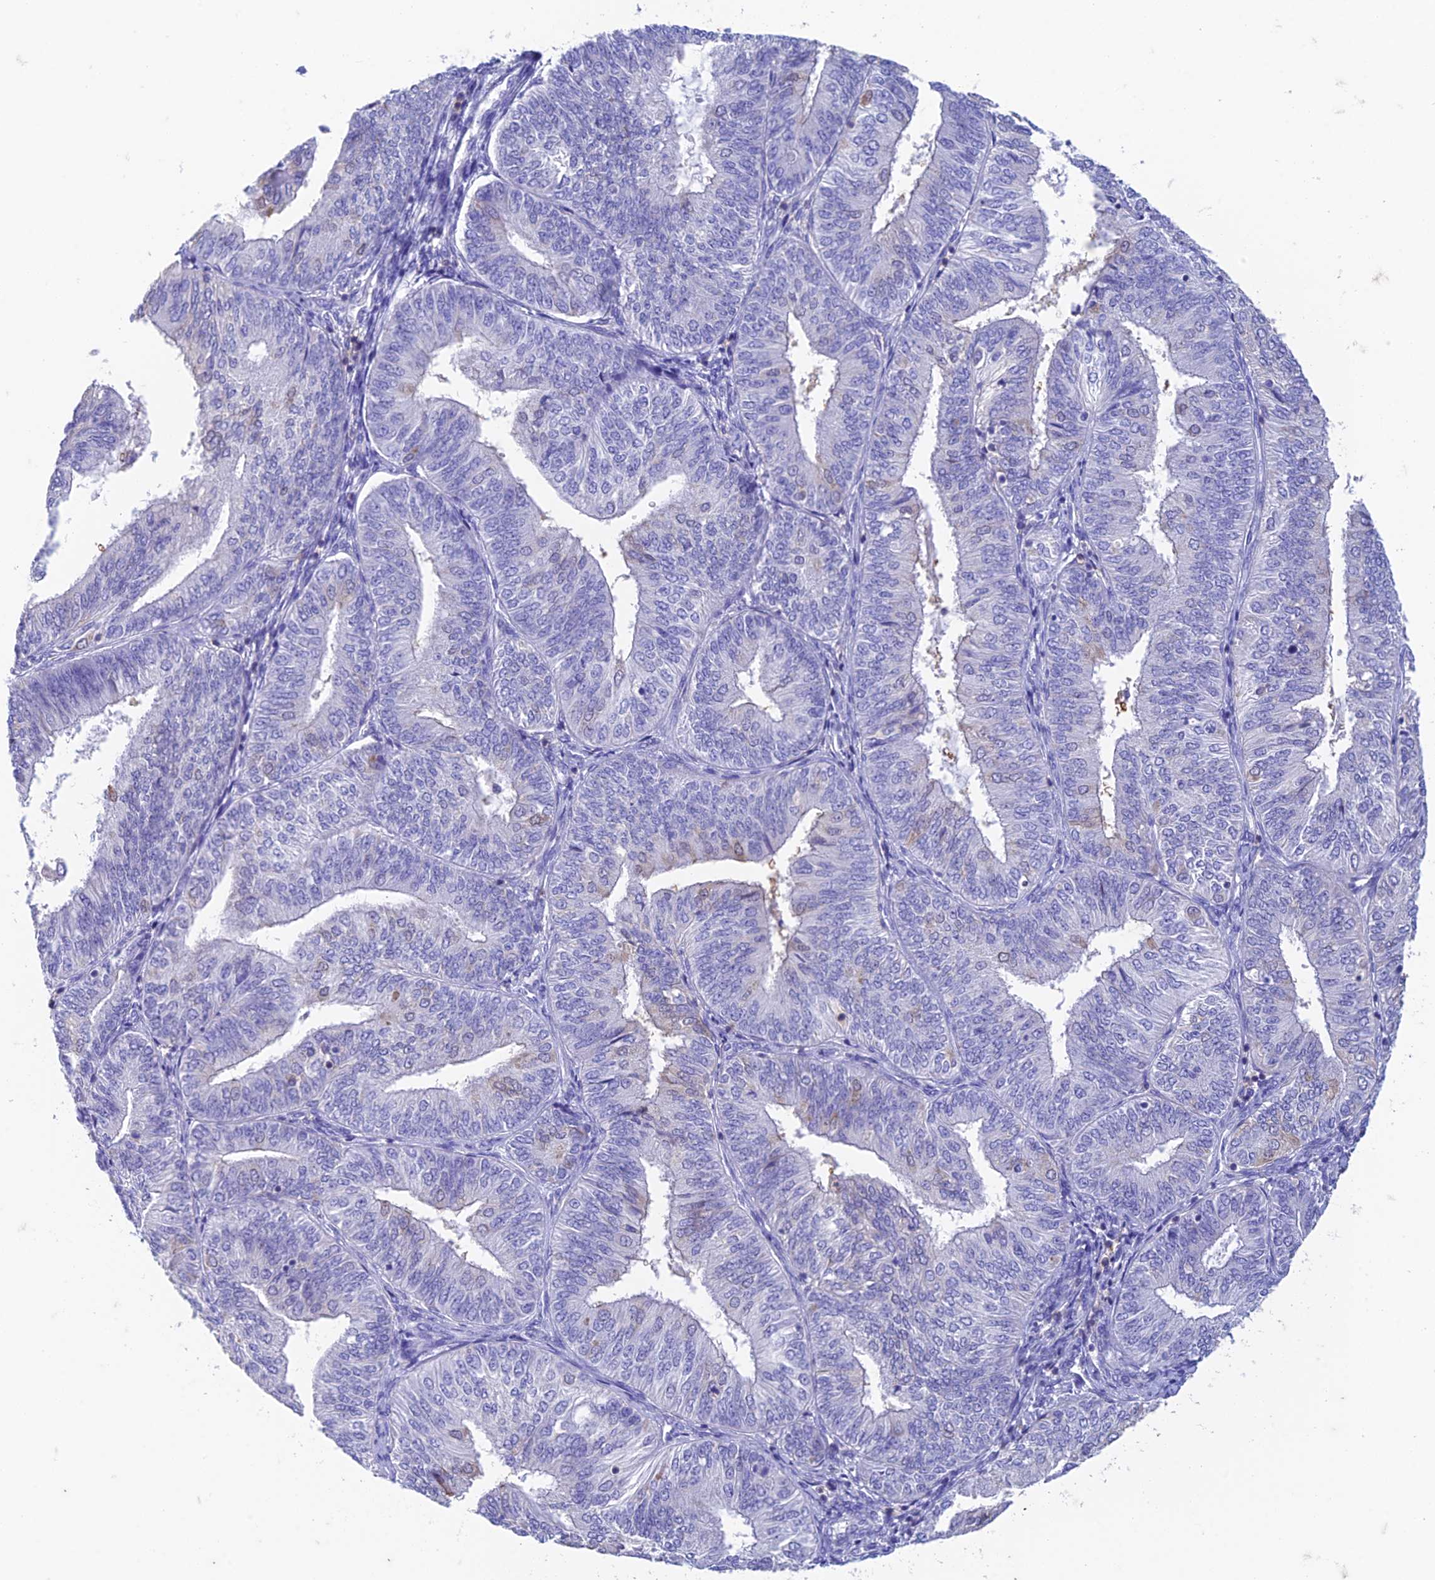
{"staining": {"intensity": "weak", "quantity": "<25%", "location": "cytoplasmic/membranous"}, "tissue": "endometrial cancer", "cell_type": "Tumor cells", "image_type": "cancer", "snomed": [{"axis": "morphology", "description": "Adenocarcinoma, NOS"}, {"axis": "topography", "description": "Endometrium"}], "caption": "This is a histopathology image of IHC staining of endometrial cancer (adenocarcinoma), which shows no expression in tumor cells.", "gene": "FGF7", "patient": {"sex": "female", "age": 58}}